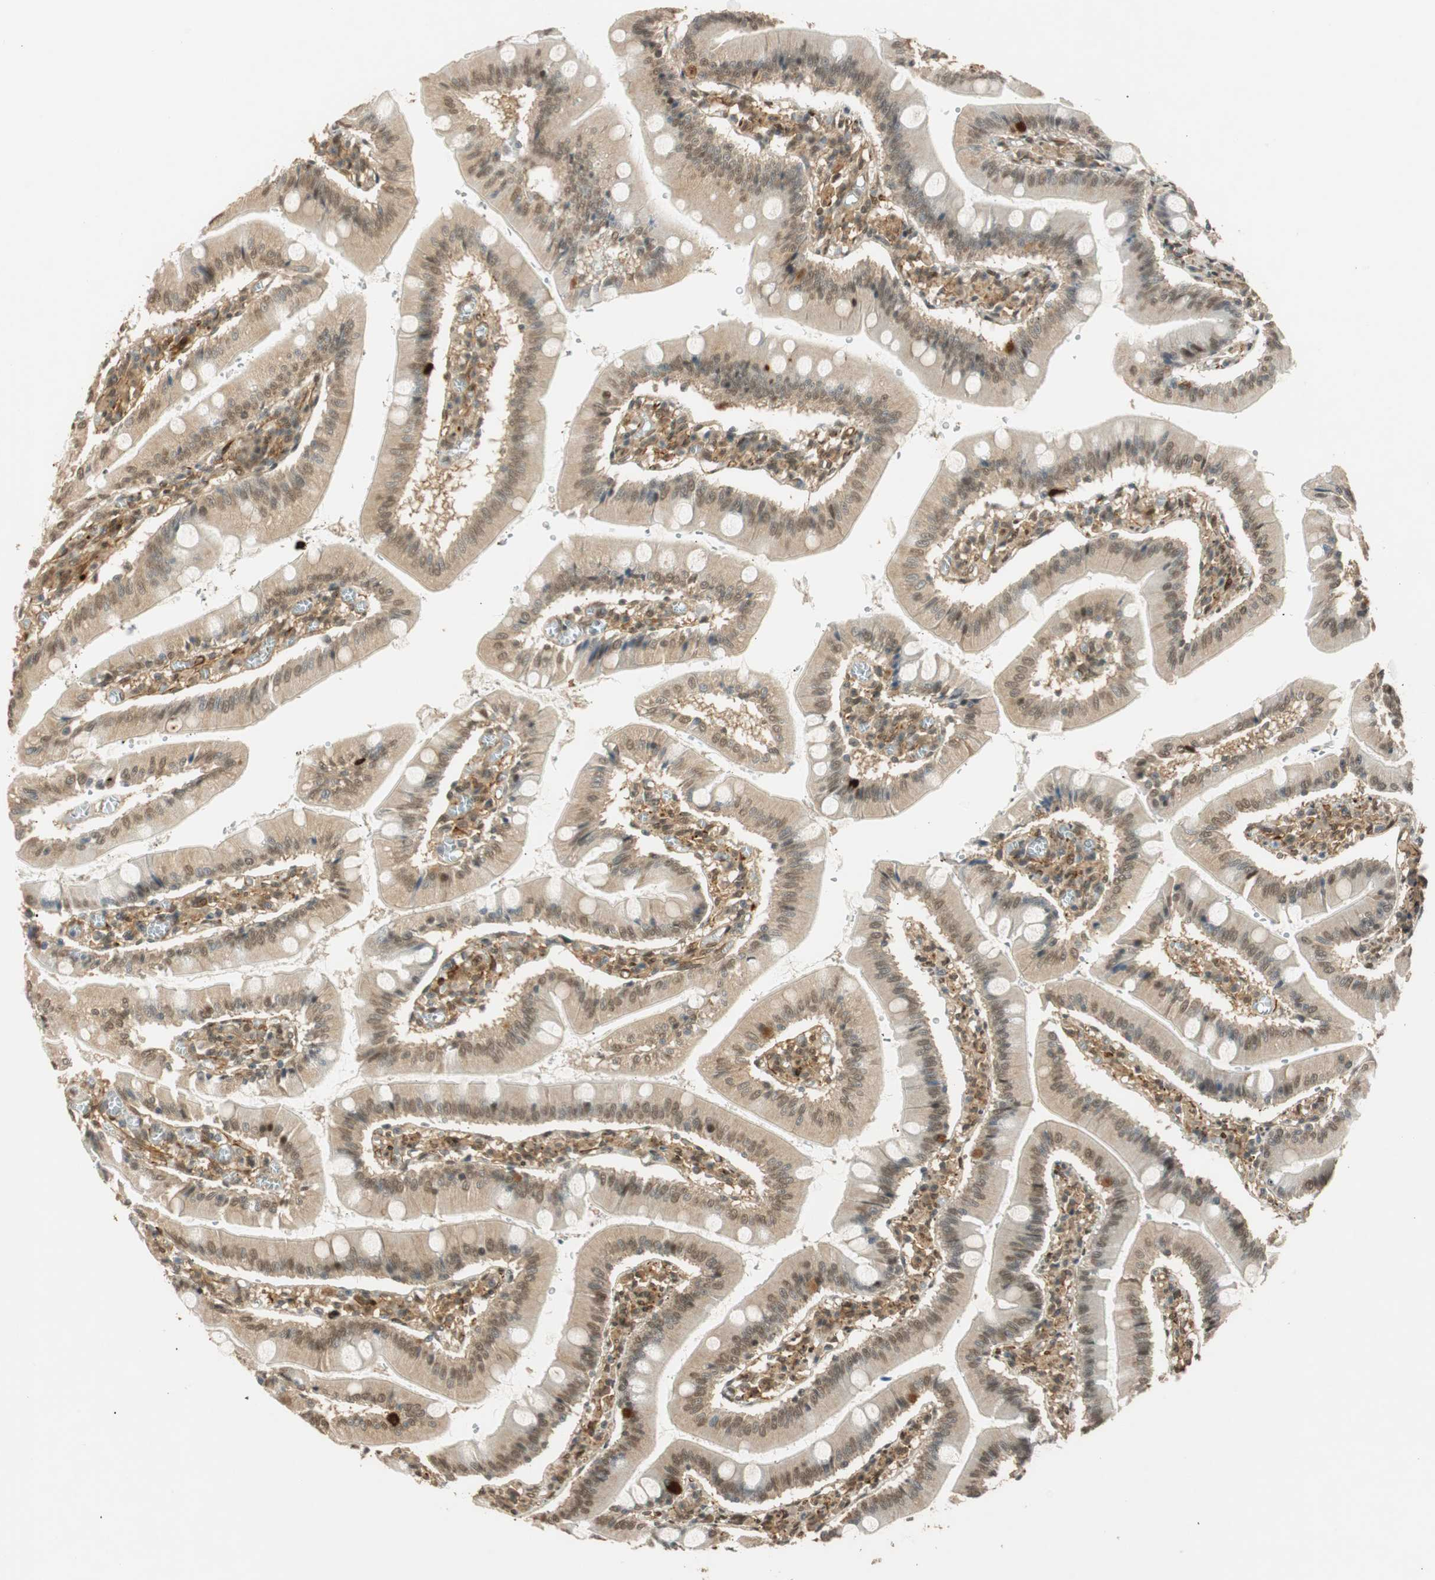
{"staining": {"intensity": "weak", "quantity": ">75%", "location": "cytoplasmic/membranous,nuclear"}, "tissue": "small intestine", "cell_type": "Glandular cells", "image_type": "normal", "snomed": [{"axis": "morphology", "description": "Normal tissue, NOS"}, {"axis": "topography", "description": "Small intestine"}], "caption": "Protein staining by immunohistochemistry exhibits weak cytoplasmic/membranous,nuclear staining in about >75% of glandular cells in normal small intestine. The protein of interest is shown in brown color, while the nuclei are stained blue.", "gene": "NES", "patient": {"sex": "male", "age": 71}}